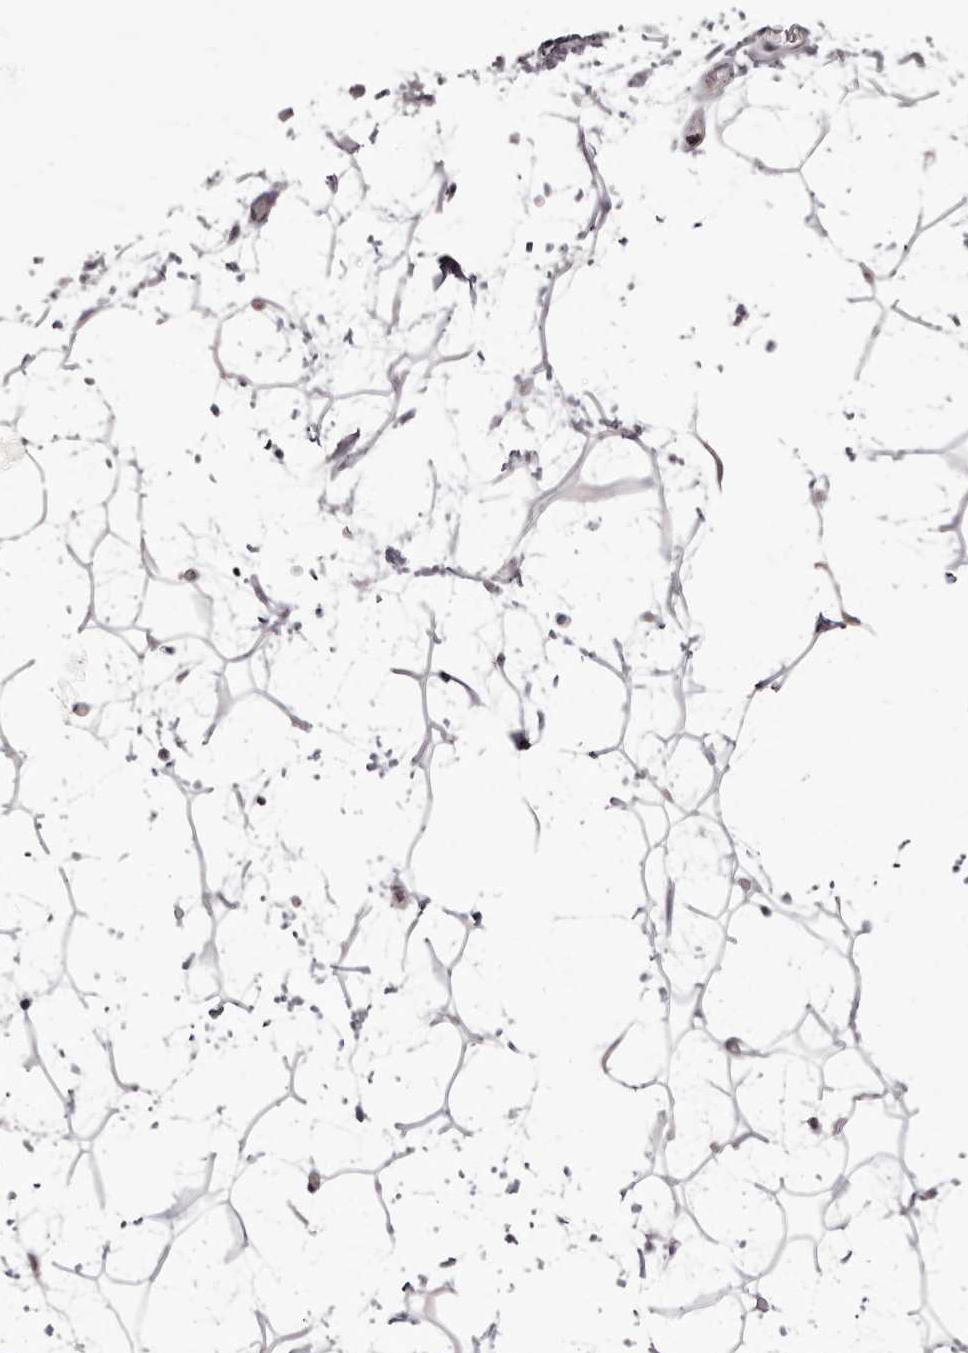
{"staining": {"intensity": "negative", "quantity": "none", "location": "none"}, "tissue": "adipose tissue", "cell_type": "Adipocytes", "image_type": "normal", "snomed": [{"axis": "morphology", "description": "Normal tissue, NOS"}, {"axis": "topography", "description": "Soft tissue"}], "caption": "Immunohistochemistry (IHC) of unremarkable adipose tissue displays no positivity in adipocytes.", "gene": "PEG10", "patient": {"sex": "male", "age": 72}}